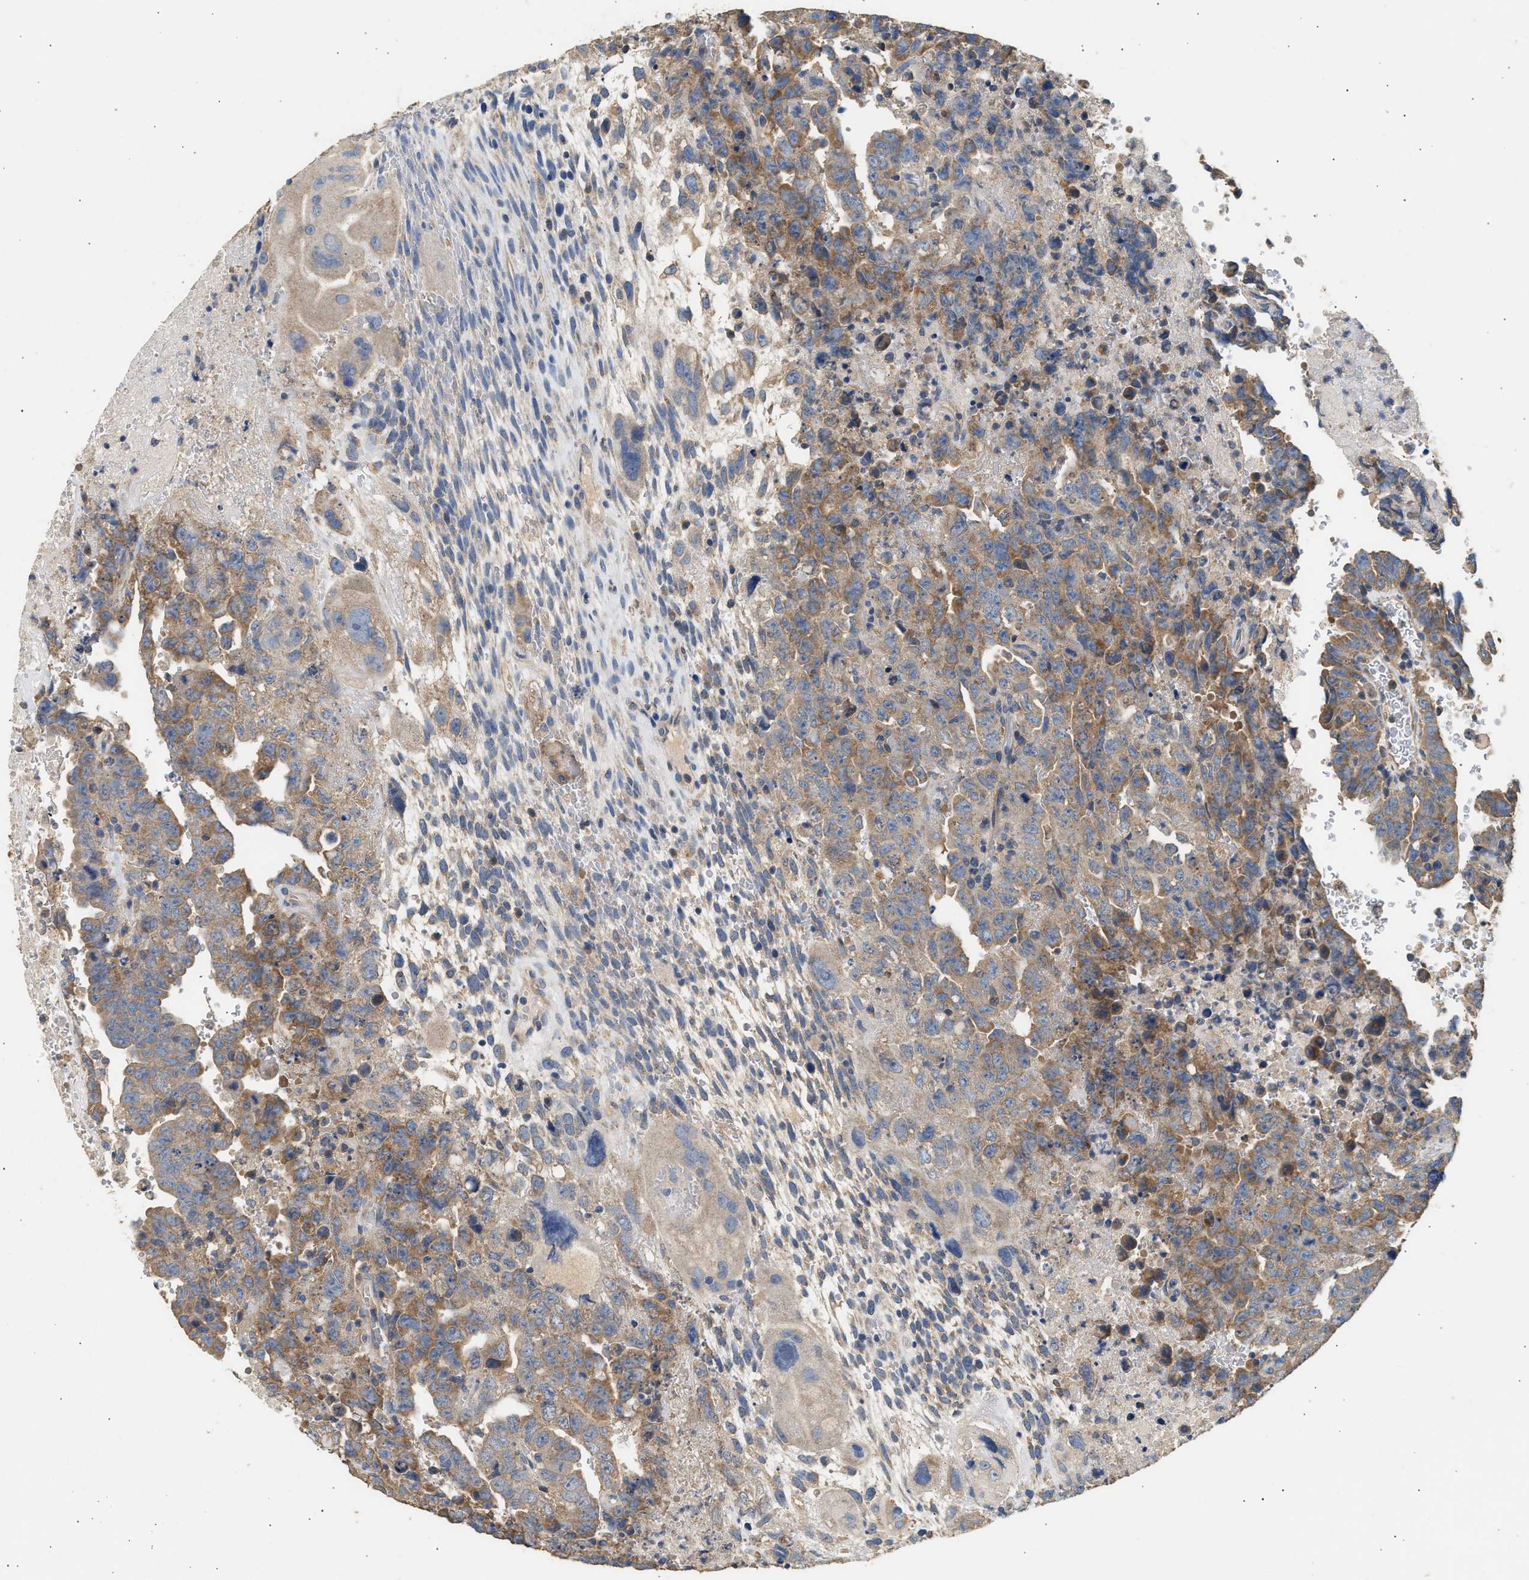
{"staining": {"intensity": "moderate", "quantity": "25%-75%", "location": "cytoplasmic/membranous"}, "tissue": "testis cancer", "cell_type": "Tumor cells", "image_type": "cancer", "snomed": [{"axis": "morphology", "description": "Carcinoma, Embryonal, NOS"}, {"axis": "topography", "description": "Testis"}], "caption": "The micrograph exhibits immunohistochemical staining of testis embryonal carcinoma. There is moderate cytoplasmic/membranous staining is present in approximately 25%-75% of tumor cells. Nuclei are stained in blue.", "gene": "WDR31", "patient": {"sex": "male", "age": 28}}